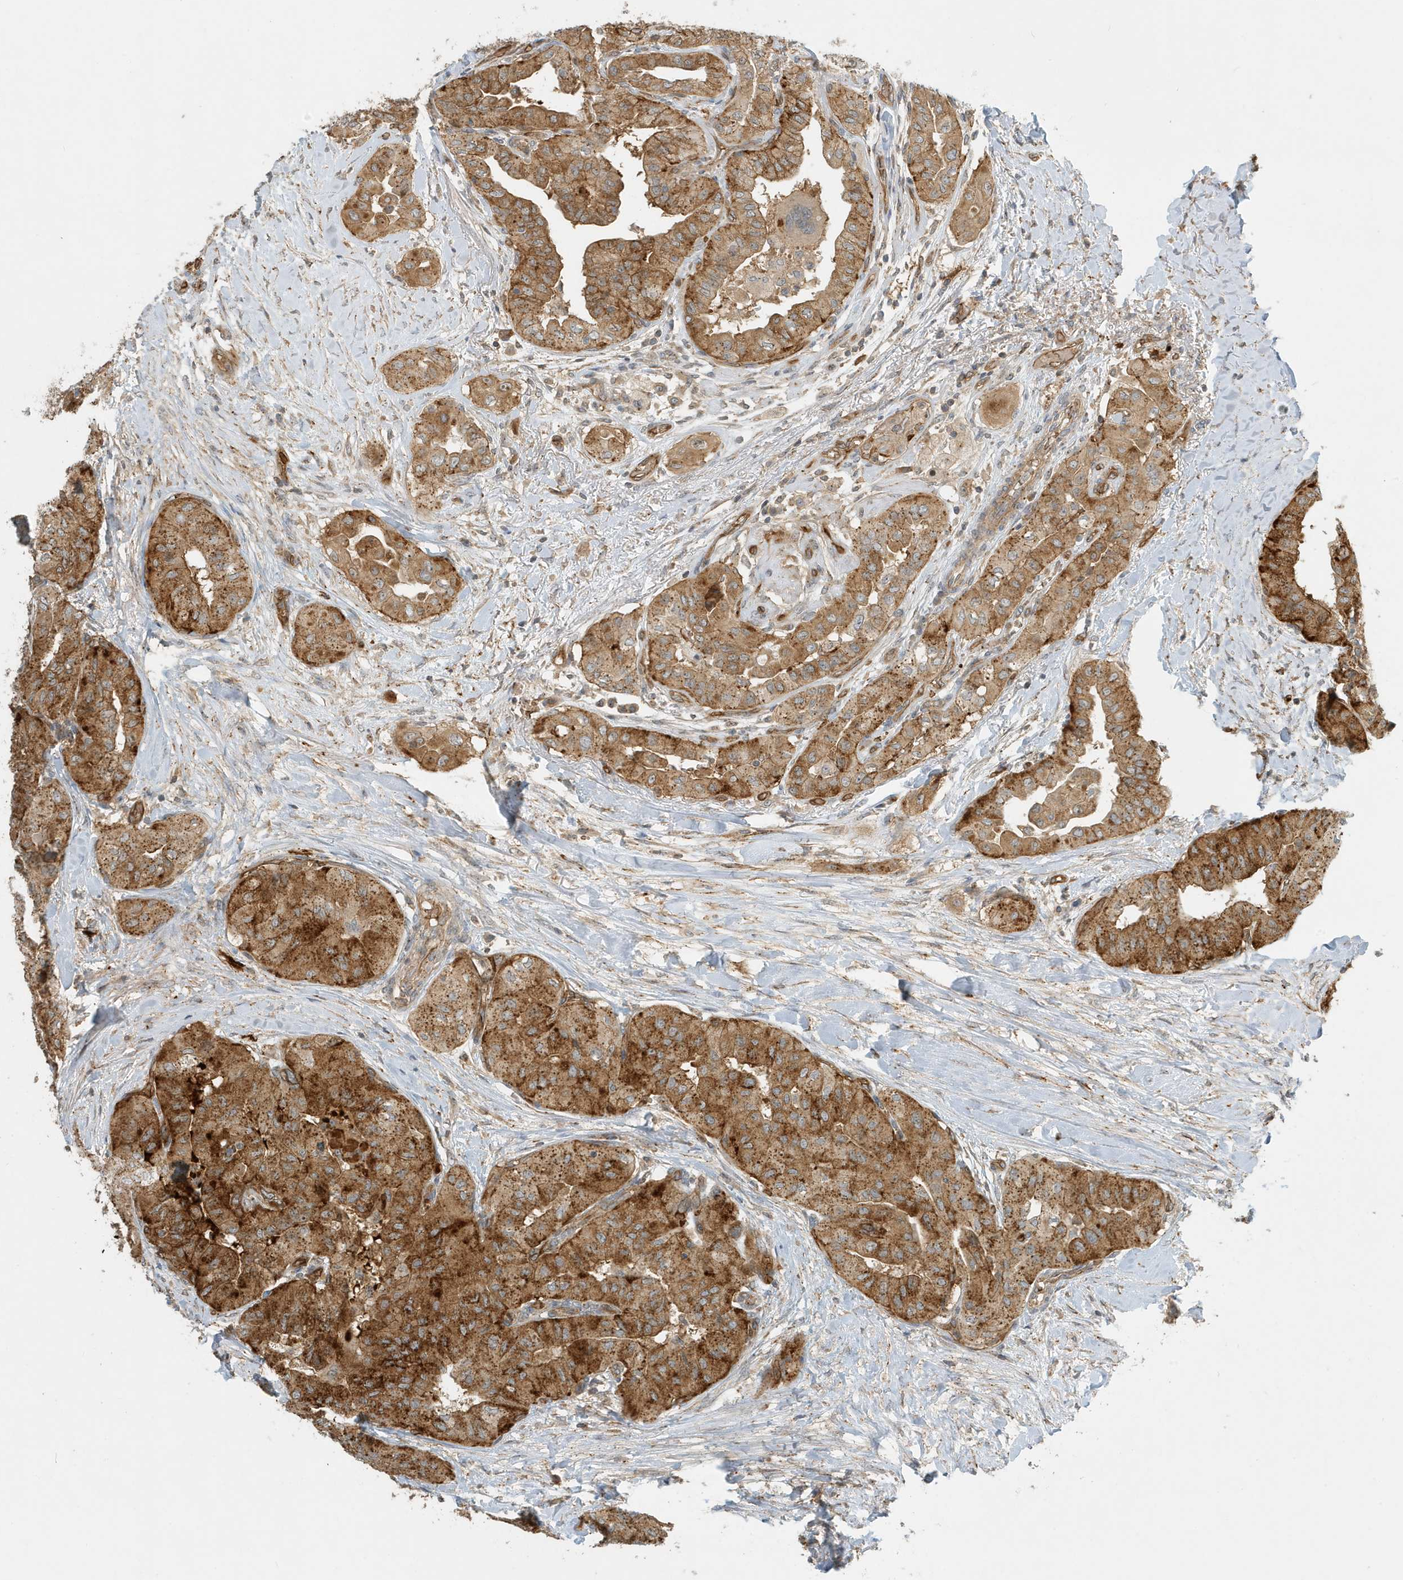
{"staining": {"intensity": "moderate", "quantity": ">75%", "location": "cytoplasmic/membranous"}, "tissue": "thyroid cancer", "cell_type": "Tumor cells", "image_type": "cancer", "snomed": [{"axis": "morphology", "description": "Papillary adenocarcinoma, NOS"}, {"axis": "topography", "description": "Thyroid gland"}], "caption": "Moderate cytoplasmic/membranous staining for a protein is appreciated in approximately >75% of tumor cells of thyroid cancer using immunohistochemistry.", "gene": "FYCO1", "patient": {"sex": "female", "age": 59}}